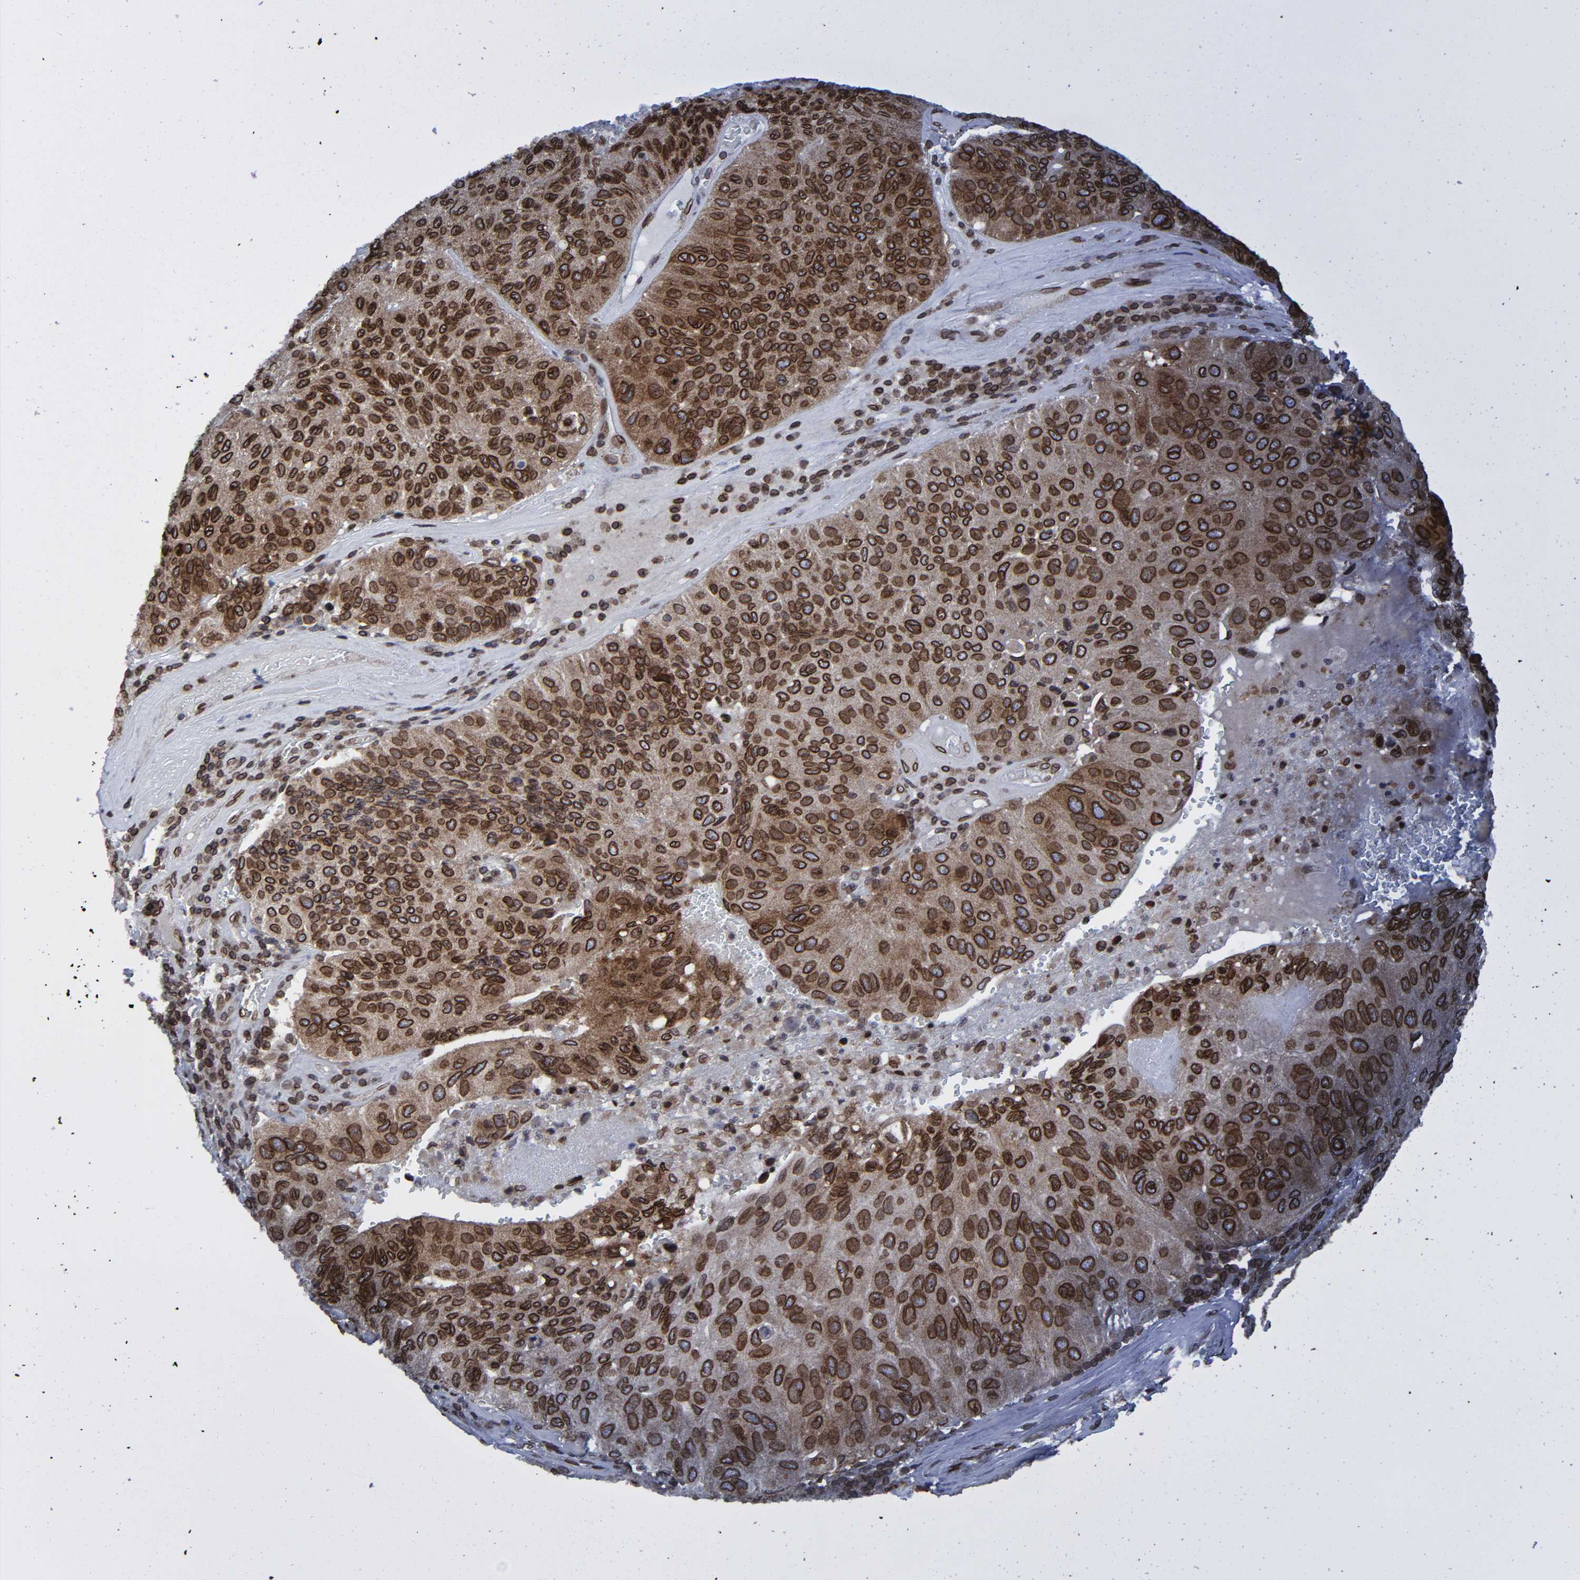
{"staining": {"intensity": "strong", "quantity": ">75%", "location": "cytoplasmic/membranous,nuclear"}, "tissue": "urothelial cancer", "cell_type": "Tumor cells", "image_type": "cancer", "snomed": [{"axis": "morphology", "description": "Urothelial carcinoma, High grade"}, {"axis": "topography", "description": "Urinary bladder"}], "caption": "IHC image of high-grade urothelial carcinoma stained for a protein (brown), which displays high levels of strong cytoplasmic/membranous and nuclear expression in approximately >75% of tumor cells.", "gene": "RANGAP1", "patient": {"sex": "male", "age": 66}}